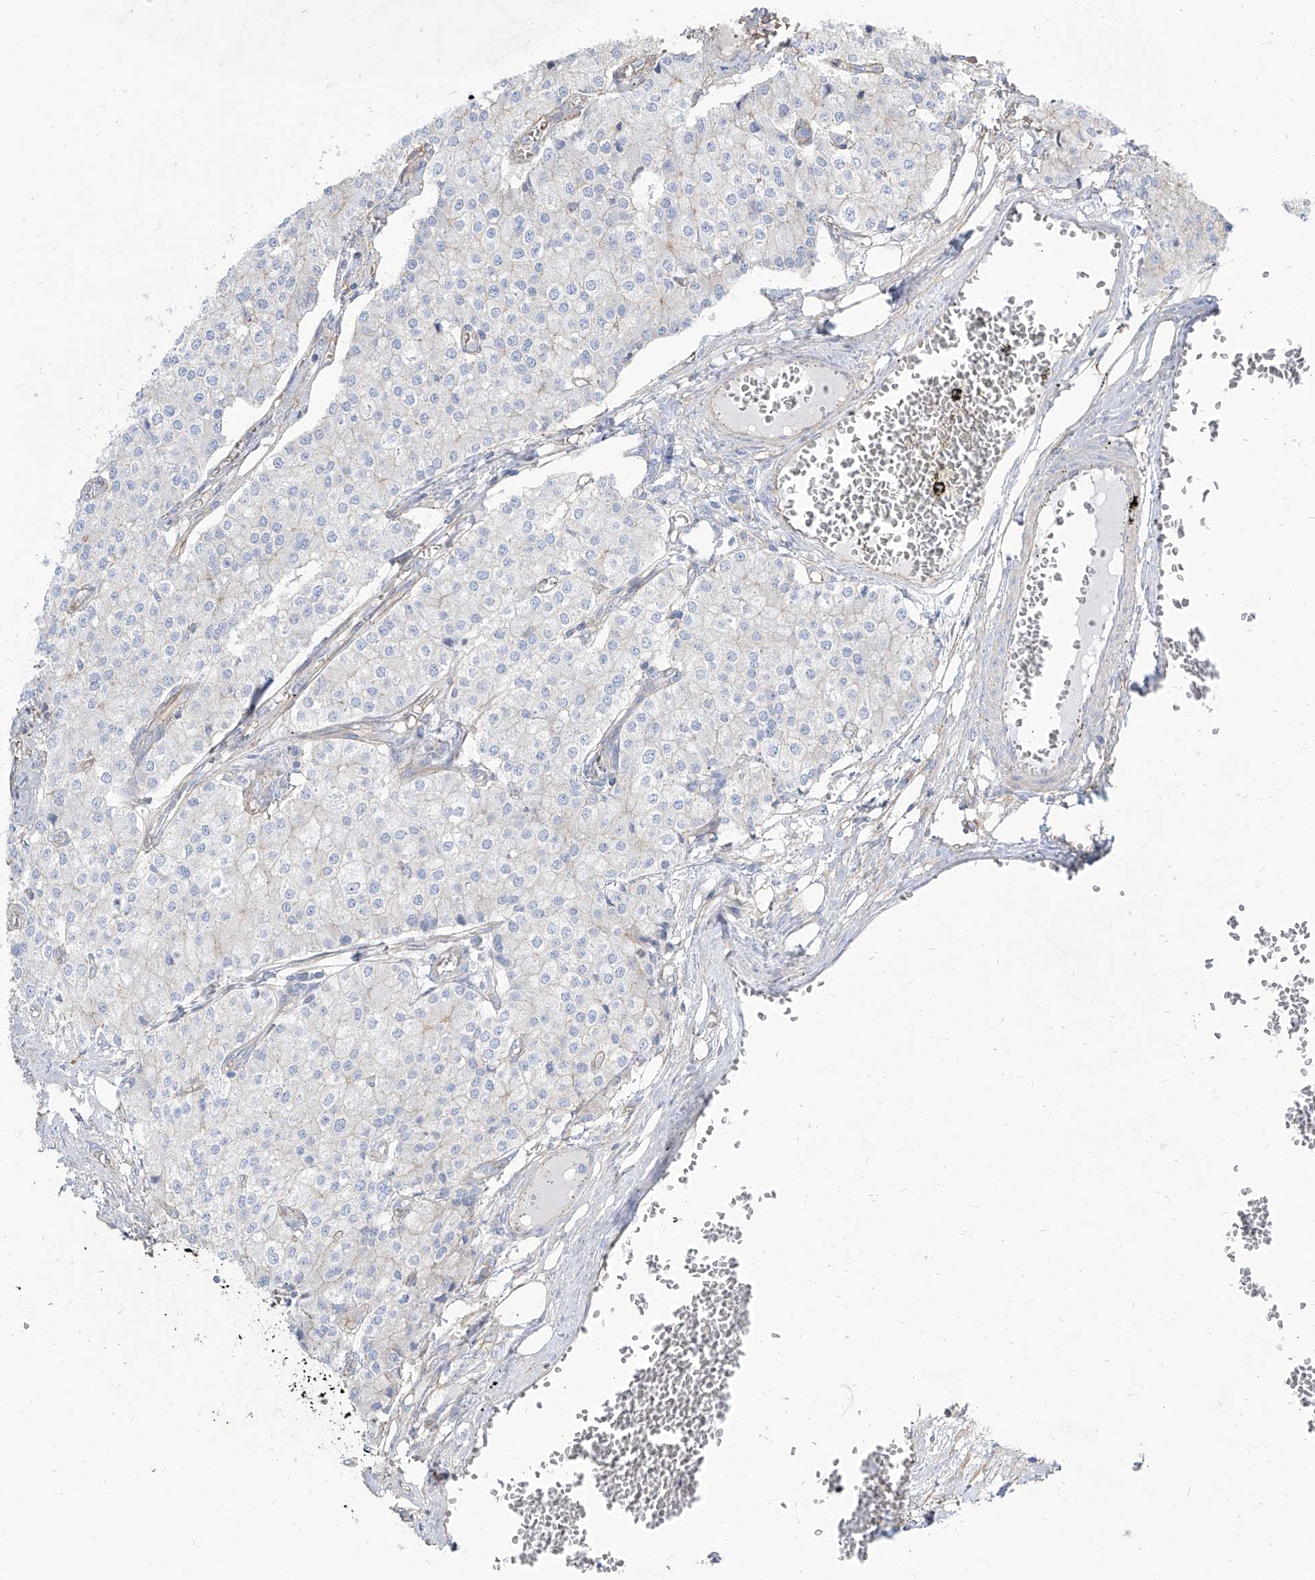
{"staining": {"intensity": "negative", "quantity": "none", "location": "none"}, "tissue": "carcinoid", "cell_type": "Tumor cells", "image_type": "cancer", "snomed": [{"axis": "morphology", "description": "Carcinoid, malignant, NOS"}, {"axis": "topography", "description": "Colon"}], "caption": "Immunohistochemistry (IHC) image of carcinoid stained for a protein (brown), which demonstrates no expression in tumor cells.", "gene": "TXLNB", "patient": {"sex": "female", "age": 52}}